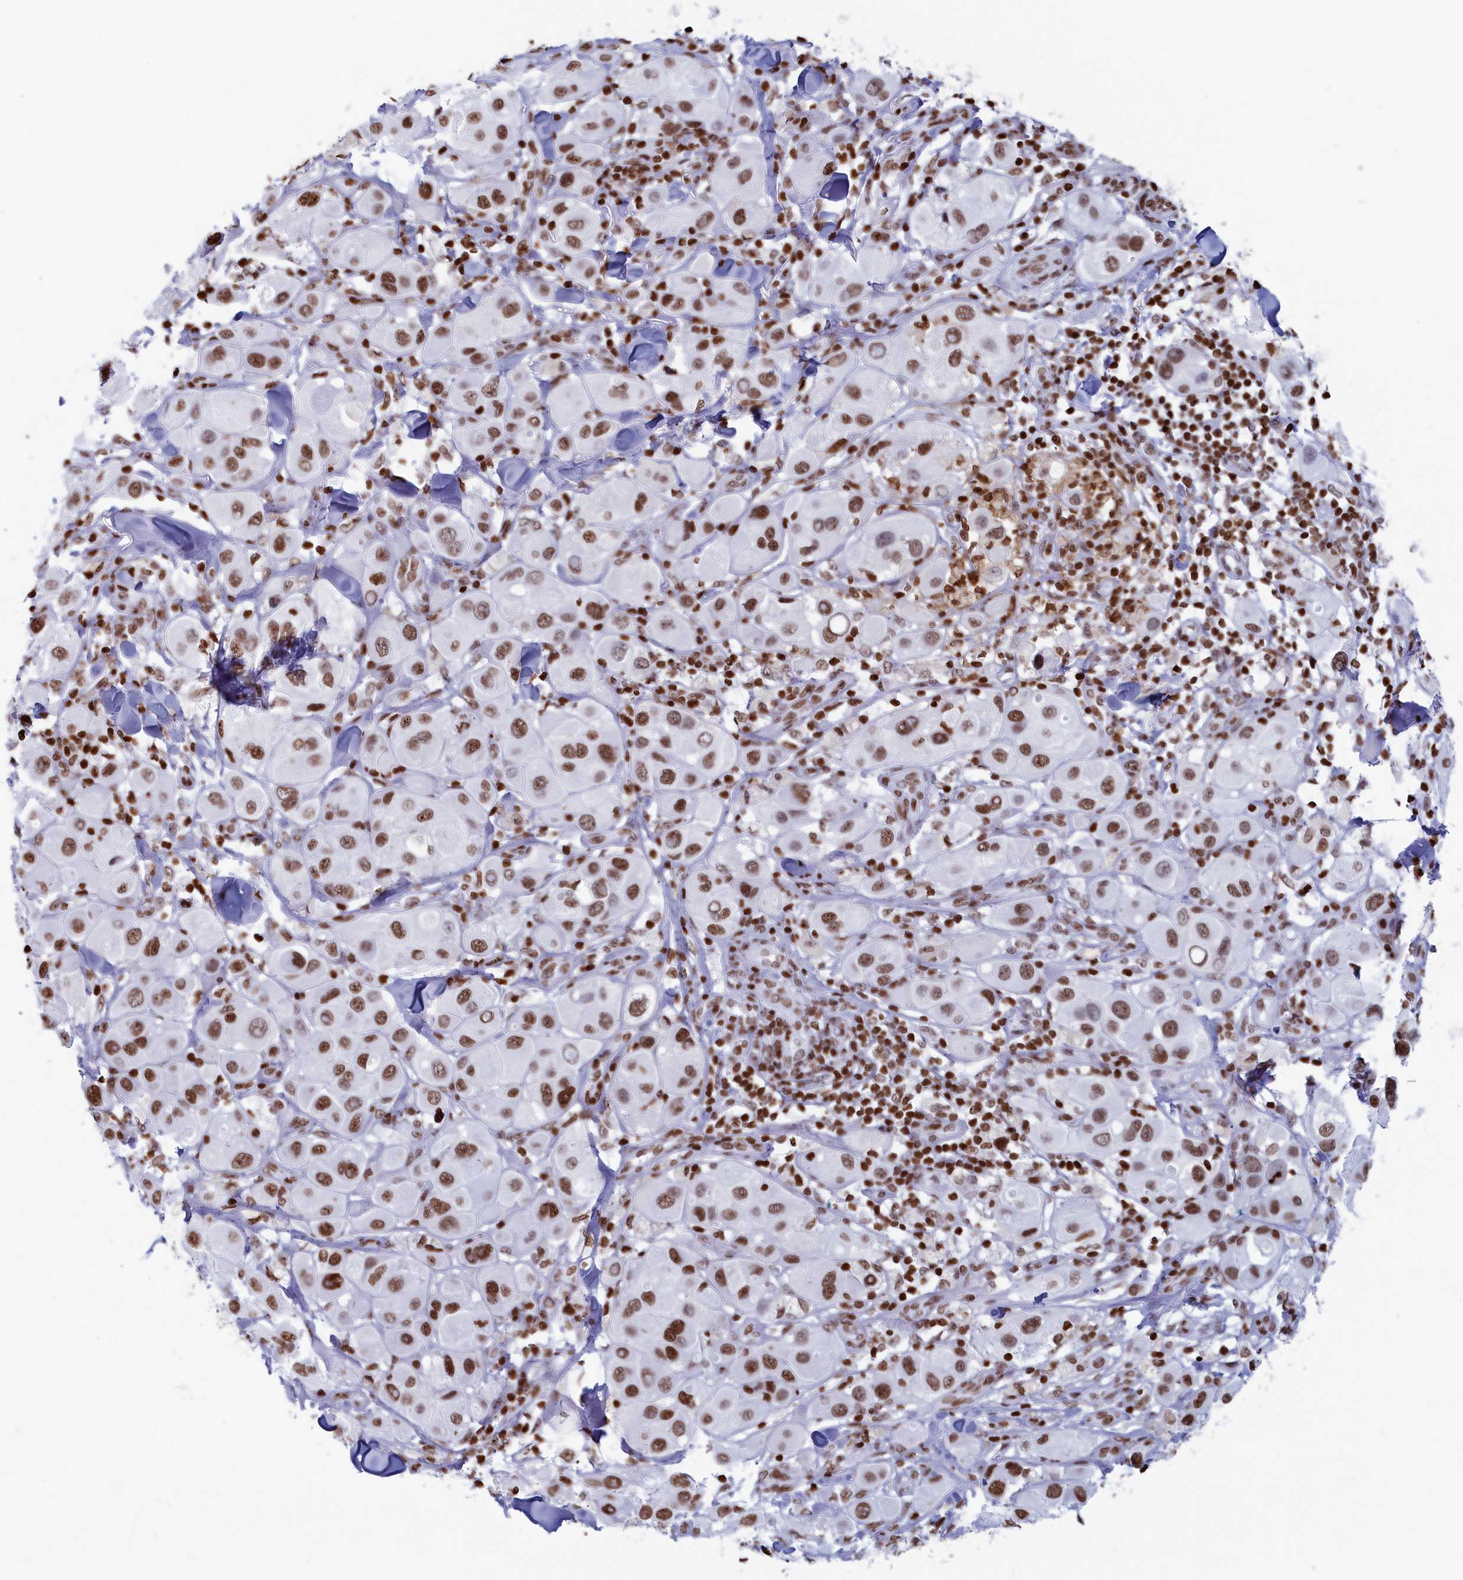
{"staining": {"intensity": "moderate", "quantity": ">75%", "location": "nuclear"}, "tissue": "melanoma", "cell_type": "Tumor cells", "image_type": "cancer", "snomed": [{"axis": "morphology", "description": "Malignant melanoma, Metastatic site"}, {"axis": "topography", "description": "Skin"}], "caption": "Tumor cells reveal medium levels of moderate nuclear staining in approximately >75% of cells in melanoma.", "gene": "APOBEC3A", "patient": {"sex": "male", "age": 41}}